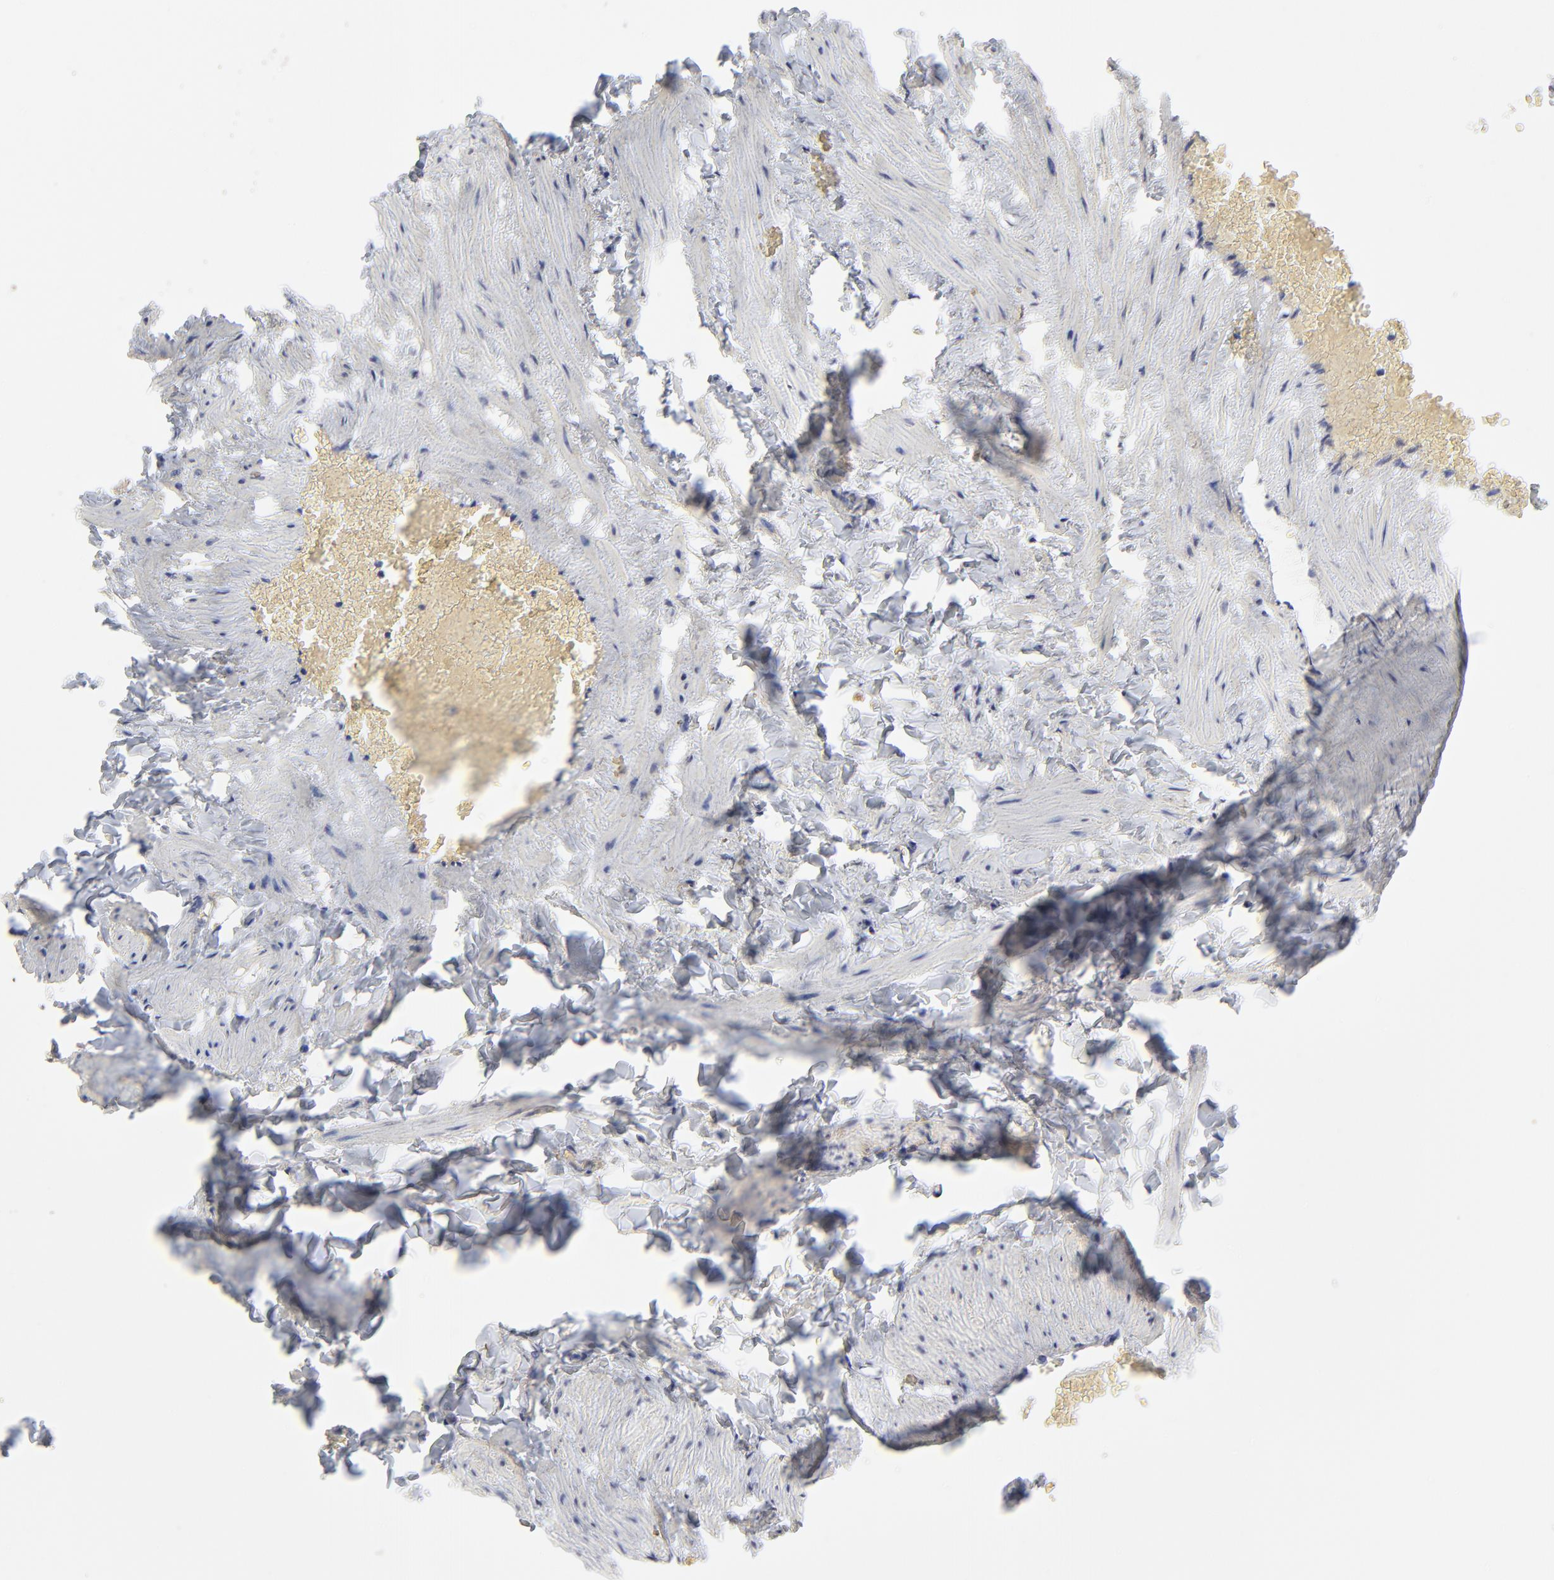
{"staining": {"intensity": "negative", "quantity": "none", "location": "none"}, "tissue": "adipose tissue", "cell_type": "Adipocytes", "image_type": "normal", "snomed": [{"axis": "morphology", "description": "Normal tissue, NOS"}, {"axis": "topography", "description": "Vascular tissue"}], "caption": "Adipose tissue stained for a protein using immunohistochemistry reveals no positivity adipocytes.", "gene": "FRMD8", "patient": {"sex": "male", "age": 41}}